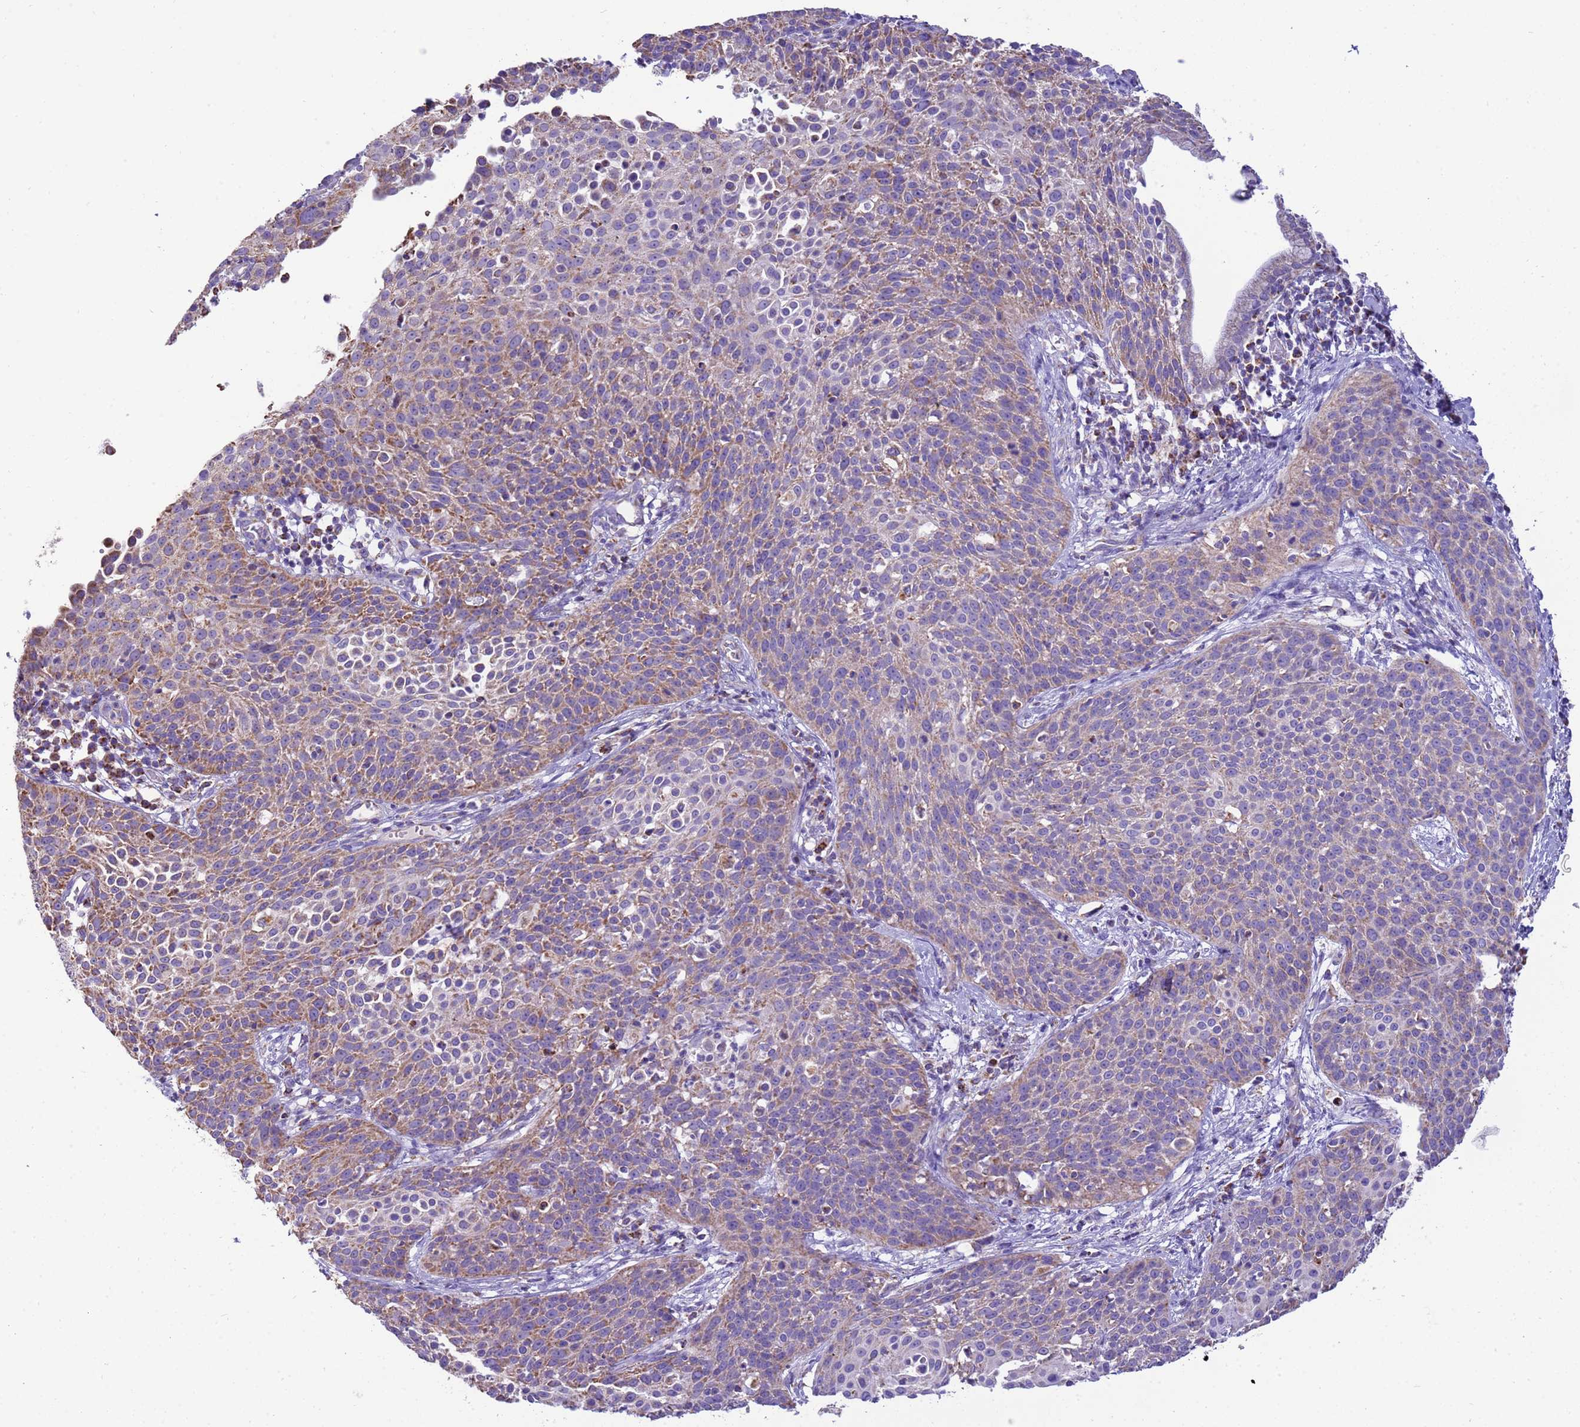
{"staining": {"intensity": "moderate", "quantity": "25%-75%", "location": "cytoplasmic/membranous"}, "tissue": "cervical cancer", "cell_type": "Tumor cells", "image_type": "cancer", "snomed": [{"axis": "morphology", "description": "Squamous cell carcinoma, NOS"}, {"axis": "topography", "description": "Cervix"}], "caption": "A medium amount of moderate cytoplasmic/membranous expression is appreciated in approximately 25%-75% of tumor cells in cervical cancer (squamous cell carcinoma) tissue.", "gene": "RNF165", "patient": {"sex": "female", "age": 38}}